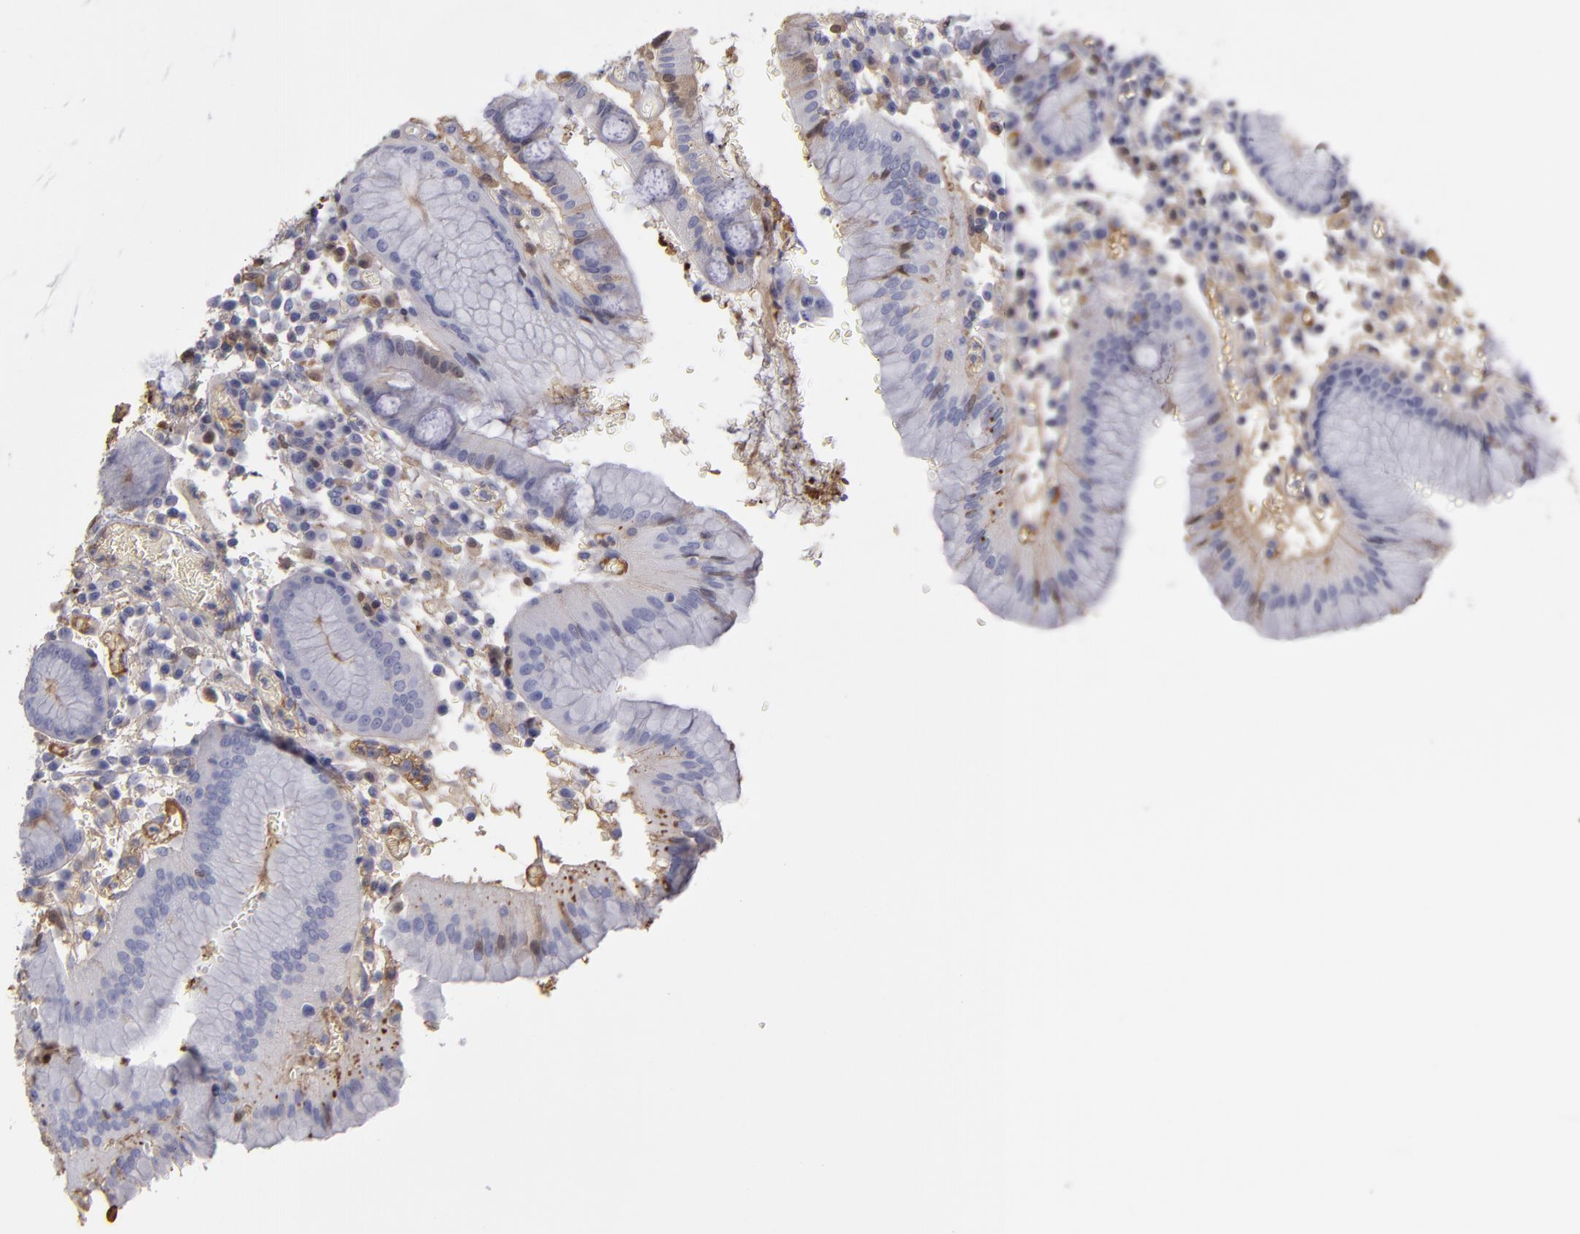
{"staining": {"intensity": "weak", "quantity": "<25%", "location": "nuclear"}, "tissue": "stomach", "cell_type": "Glandular cells", "image_type": "normal", "snomed": [{"axis": "morphology", "description": "Normal tissue, NOS"}, {"axis": "topography", "description": "Stomach, lower"}], "caption": "Immunohistochemistry (IHC) of normal stomach demonstrates no expression in glandular cells. The staining is performed using DAB (3,3'-diaminobenzidine) brown chromogen with nuclei counter-stained in using hematoxylin.", "gene": "SERPINA1", "patient": {"sex": "female", "age": 73}}